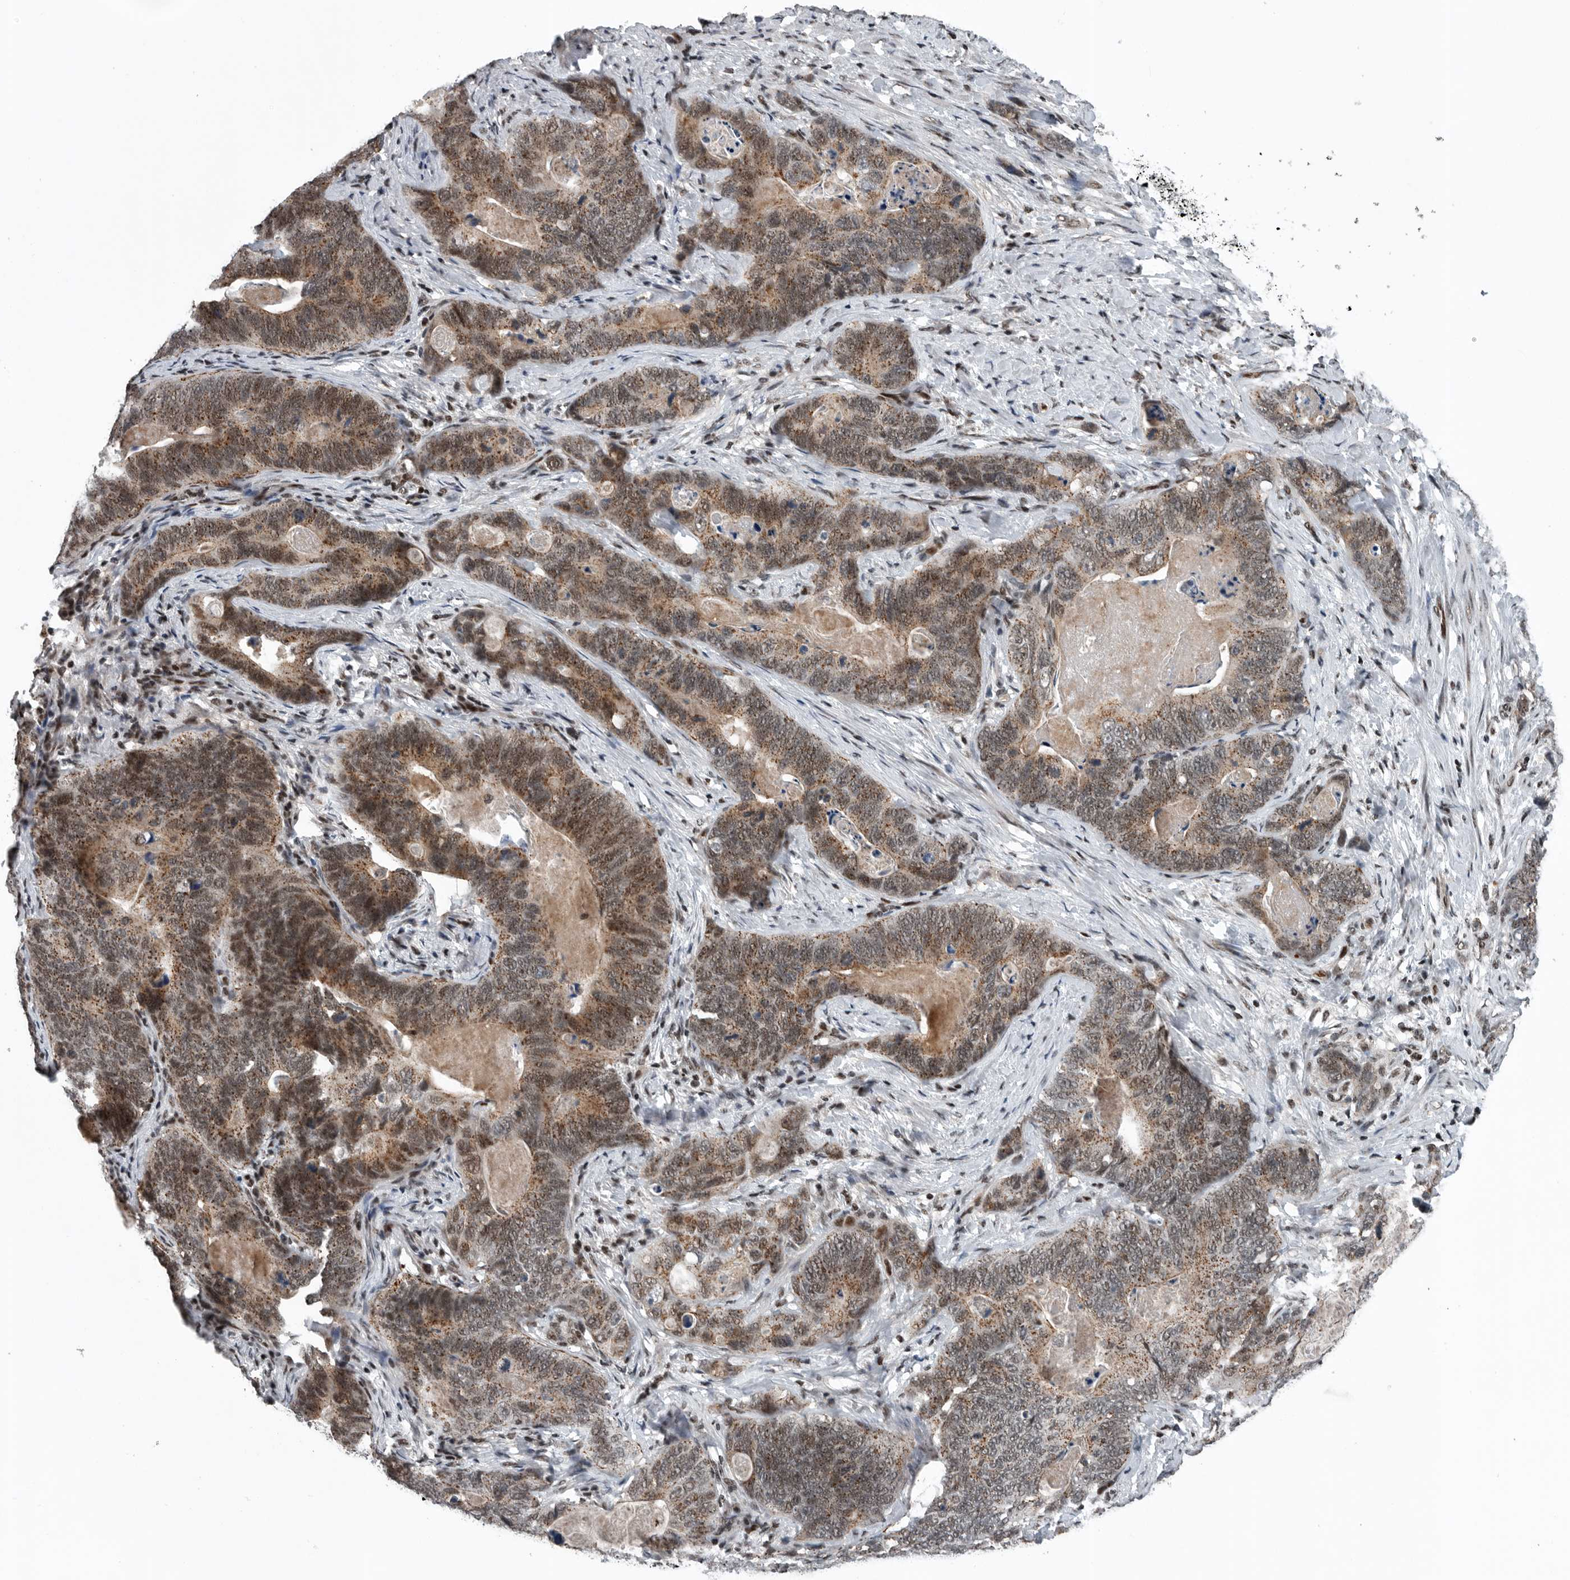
{"staining": {"intensity": "moderate", "quantity": ">75%", "location": "cytoplasmic/membranous,nuclear"}, "tissue": "stomach cancer", "cell_type": "Tumor cells", "image_type": "cancer", "snomed": [{"axis": "morphology", "description": "Normal tissue, NOS"}, {"axis": "morphology", "description": "Adenocarcinoma, NOS"}, {"axis": "topography", "description": "Stomach"}], "caption": "A medium amount of moderate cytoplasmic/membranous and nuclear staining is appreciated in about >75% of tumor cells in stomach cancer (adenocarcinoma) tissue.", "gene": "SENP7", "patient": {"sex": "female", "age": 89}}